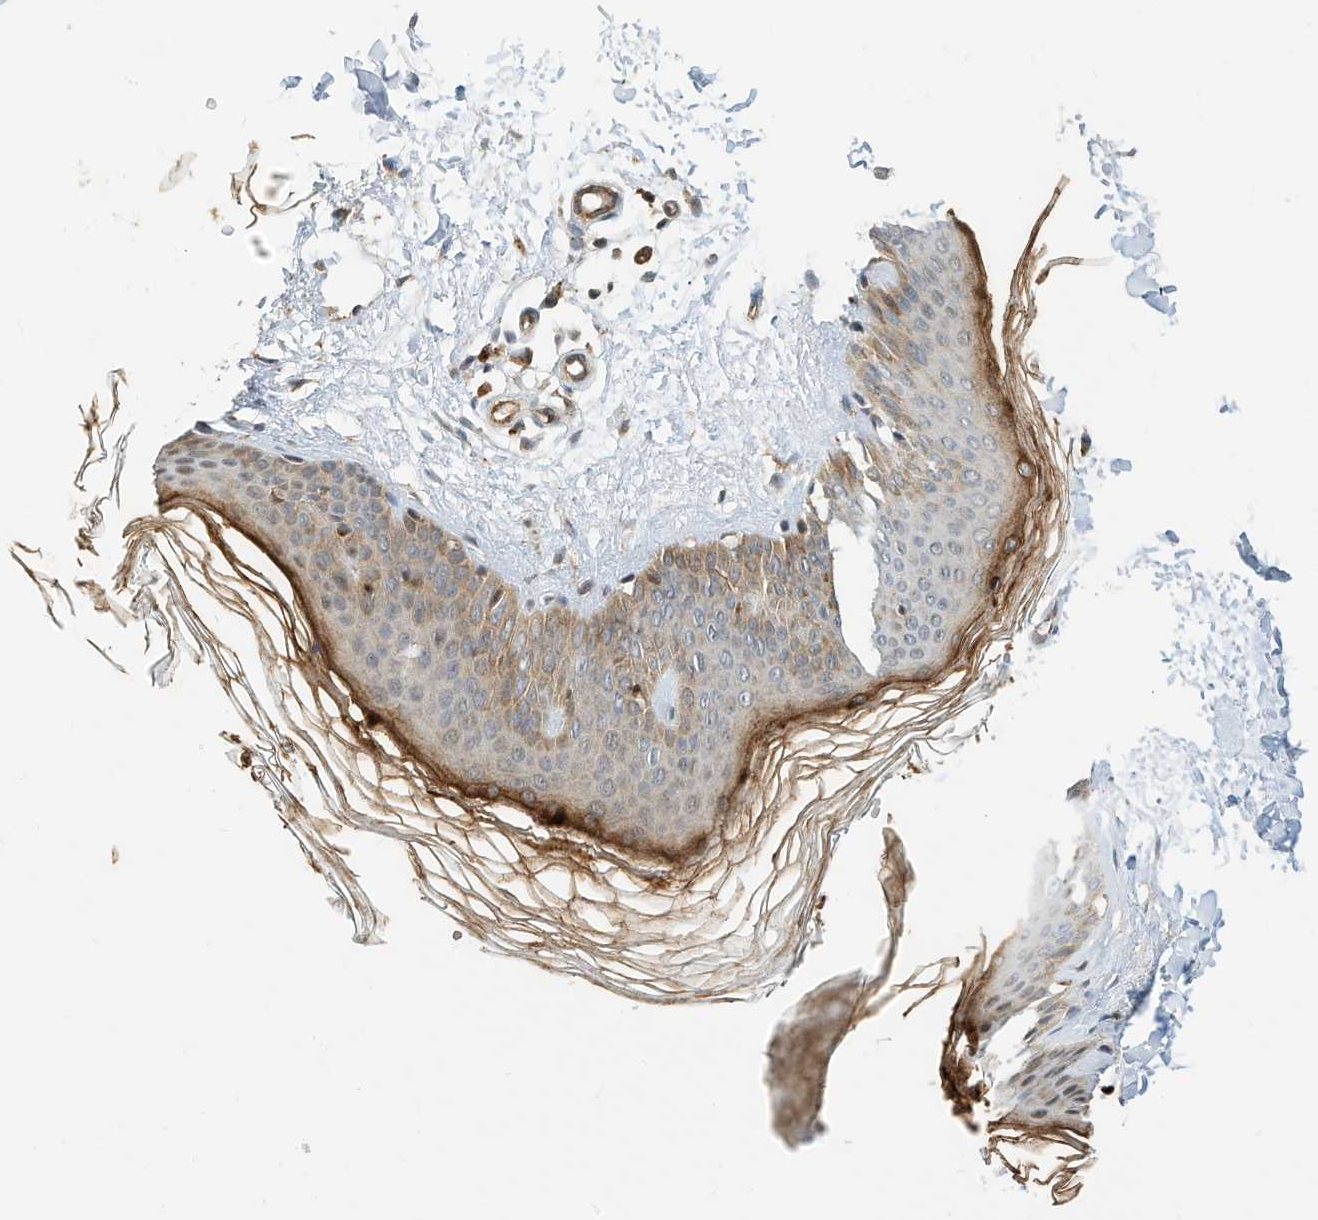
{"staining": {"intensity": "moderate", "quantity": ">75%", "location": "cytoplasmic/membranous"}, "tissue": "skin", "cell_type": "Fibroblasts", "image_type": "normal", "snomed": [{"axis": "morphology", "description": "Normal tissue, NOS"}, {"axis": "topography", "description": "Skin"}], "caption": "High-magnification brightfield microscopy of unremarkable skin stained with DAB (3,3'-diaminobenzidine) (brown) and counterstained with hematoxylin (blue). fibroblasts exhibit moderate cytoplasmic/membranous positivity is present in about>75% of cells. The staining was performed using DAB to visualize the protein expression in brown, while the nuclei were stained in blue with hematoxylin (Magnification: 20x).", "gene": "CPAMD8", "patient": {"sex": "female", "age": 27}}